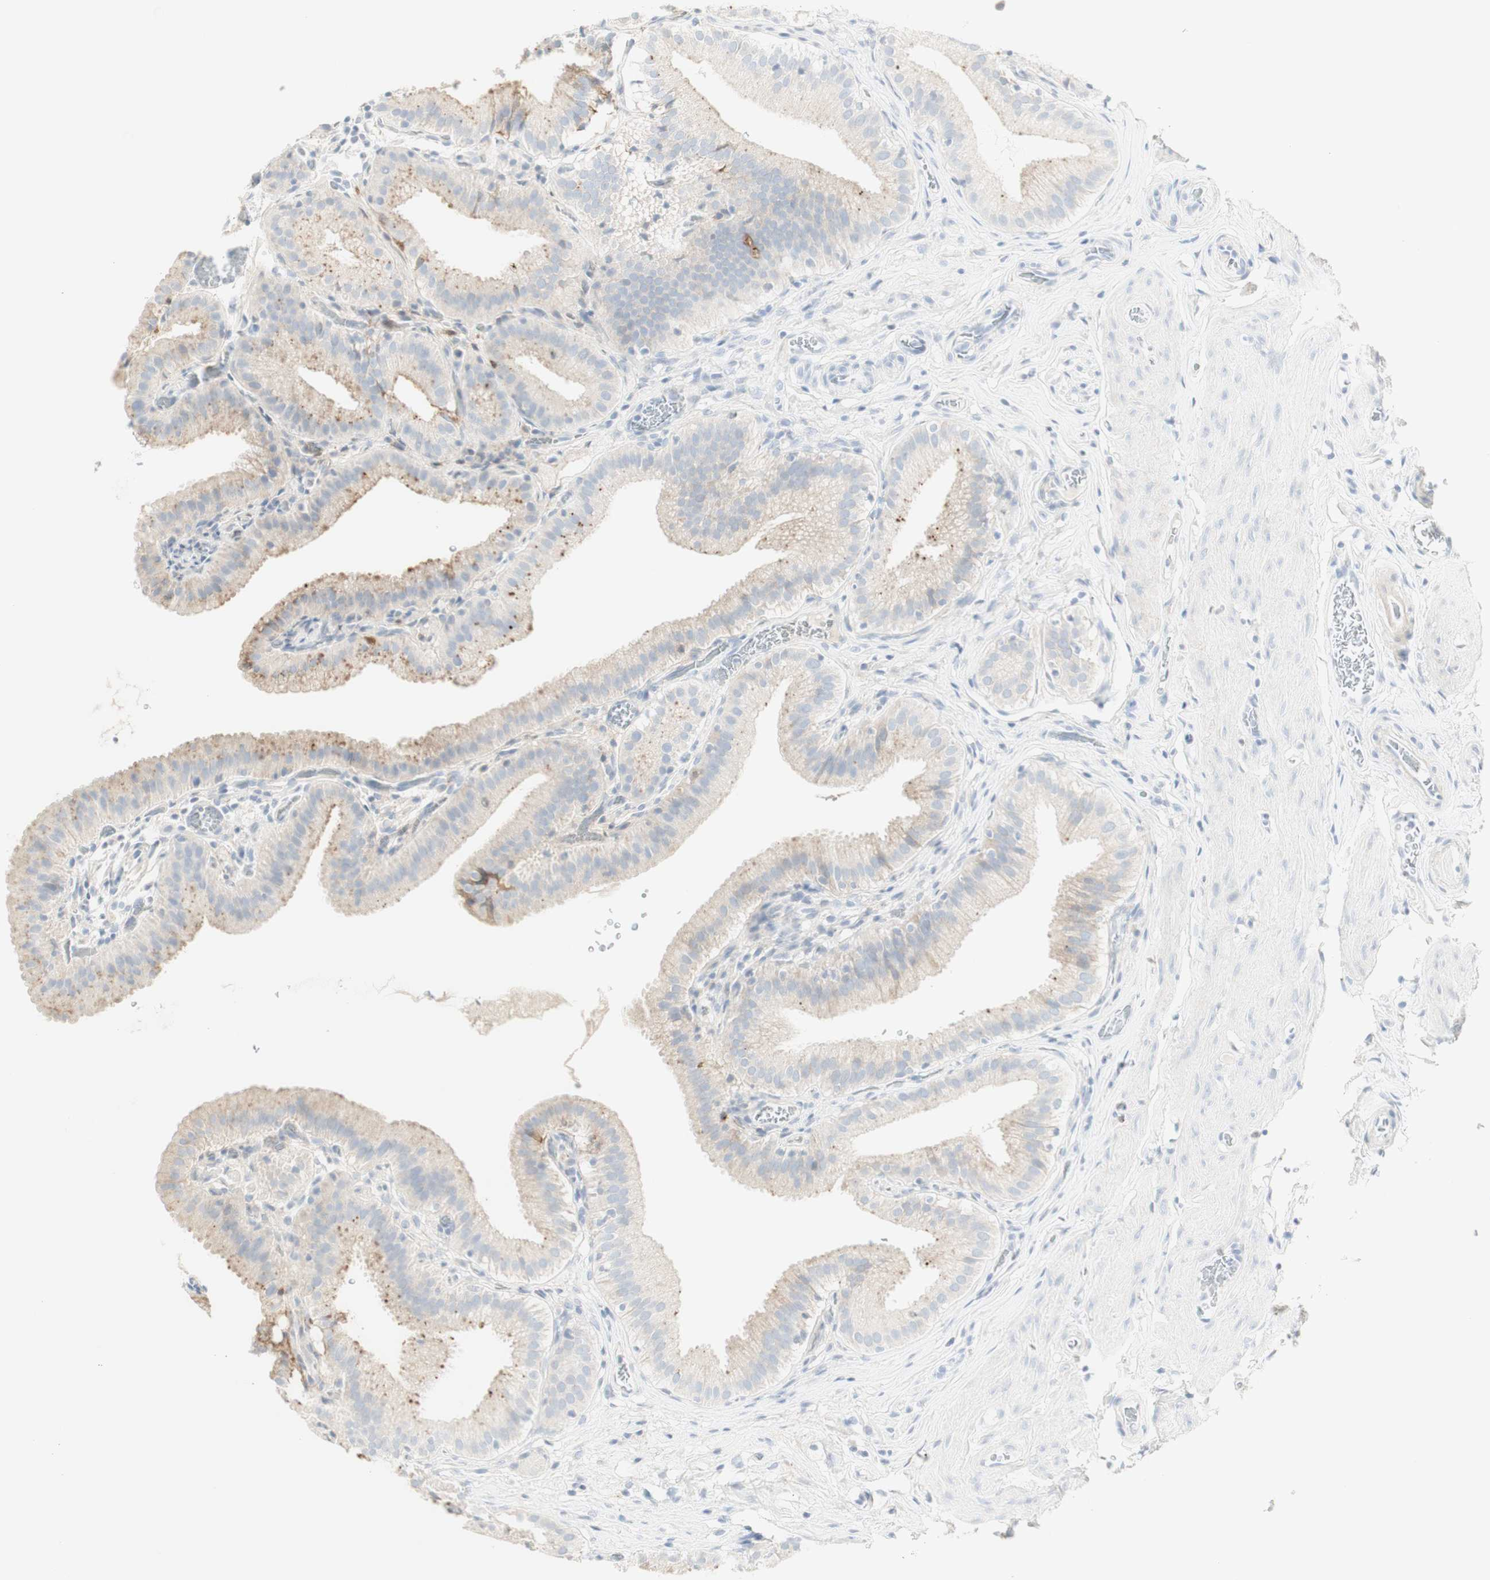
{"staining": {"intensity": "moderate", "quantity": "<25%", "location": "cytoplasmic/membranous"}, "tissue": "gallbladder", "cell_type": "Glandular cells", "image_type": "normal", "snomed": [{"axis": "morphology", "description": "Normal tissue, NOS"}, {"axis": "topography", "description": "Gallbladder"}], "caption": "DAB (3,3'-diaminobenzidine) immunohistochemical staining of normal gallbladder demonstrates moderate cytoplasmic/membranous protein staining in approximately <25% of glandular cells.", "gene": "MDK", "patient": {"sex": "male", "age": 54}}